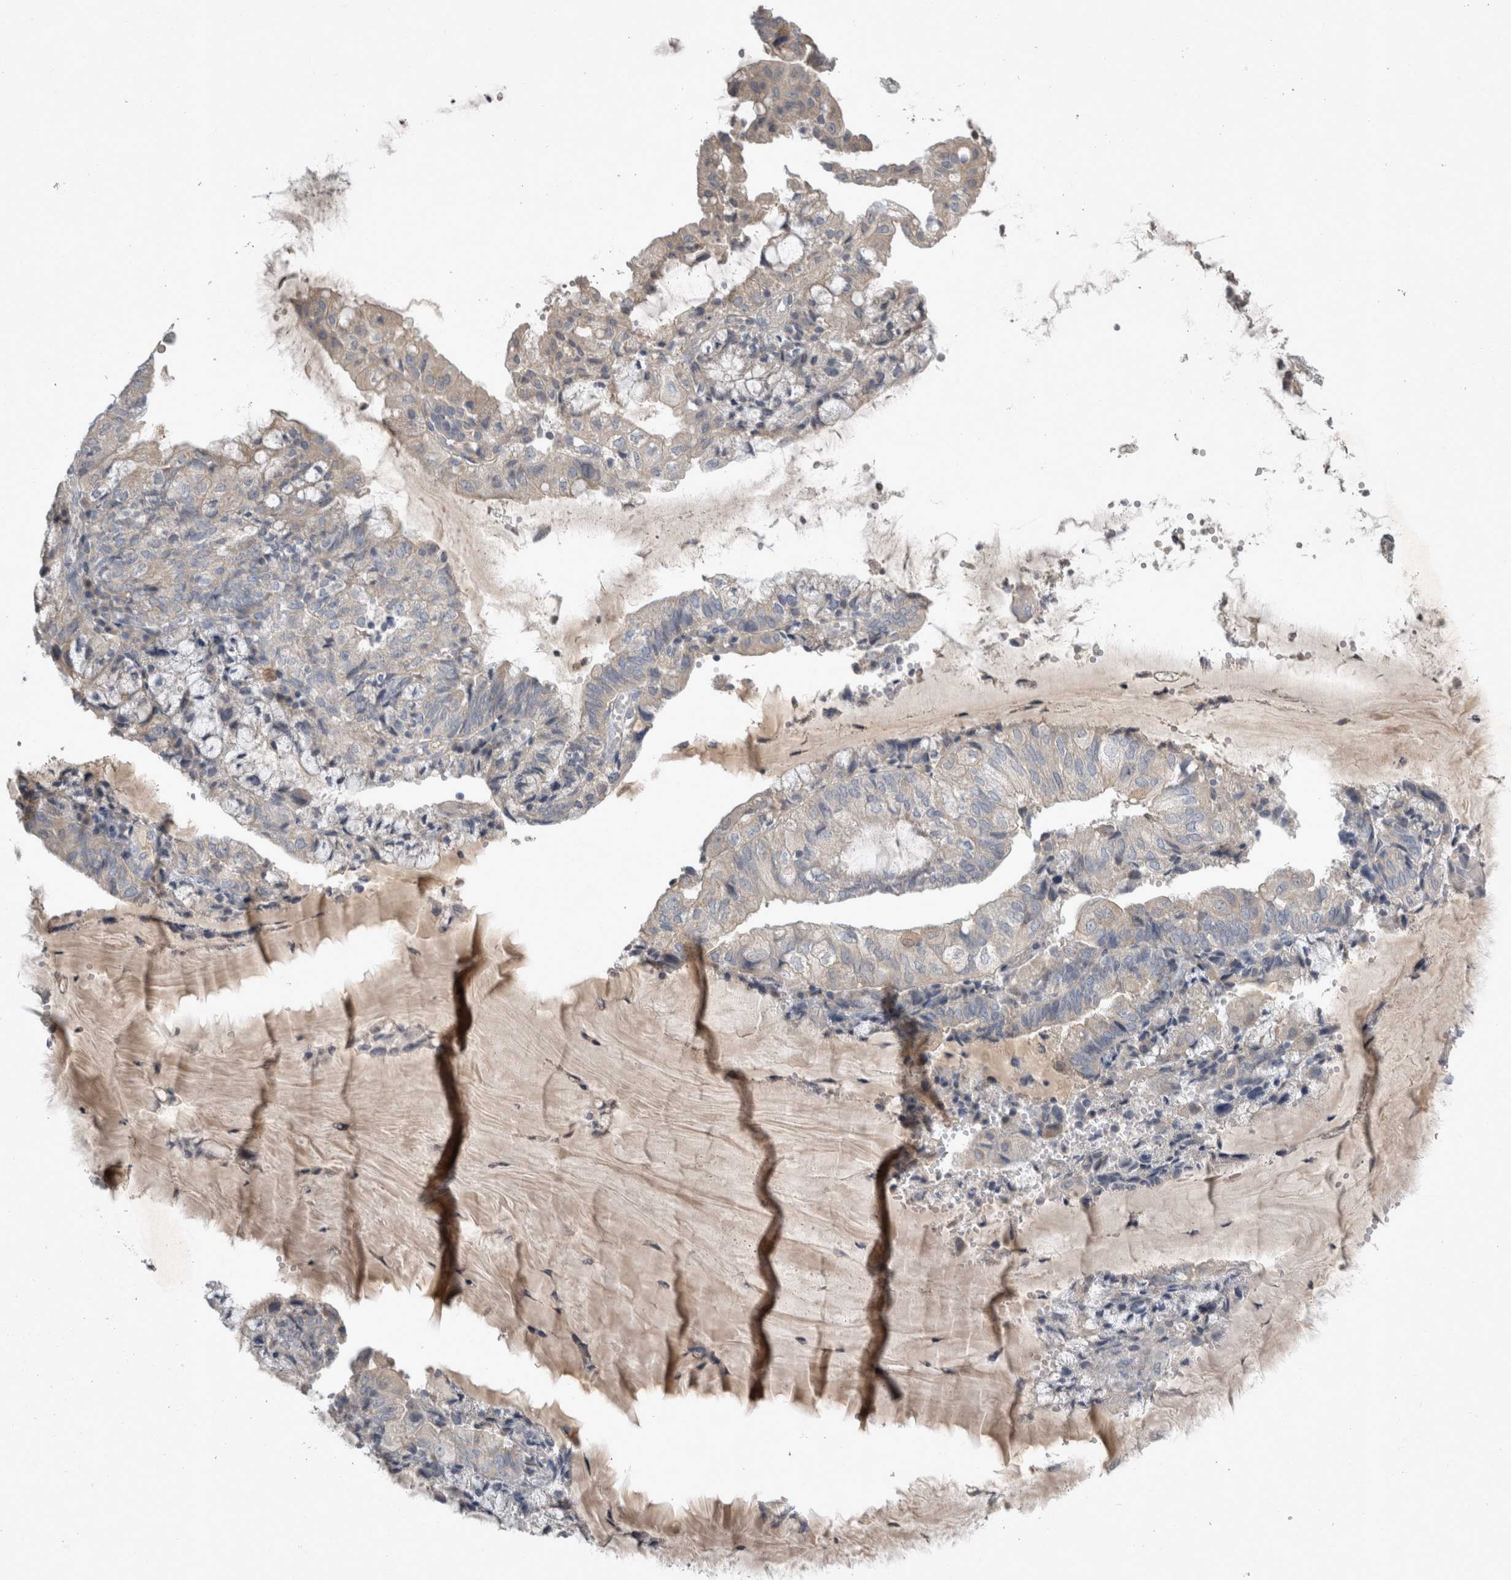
{"staining": {"intensity": "negative", "quantity": "none", "location": "none"}, "tissue": "endometrial cancer", "cell_type": "Tumor cells", "image_type": "cancer", "snomed": [{"axis": "morphology", "description": "Adenocarcinoma, NOS"}, {"axis": "topography", "description": "Endometrium"}], "caption": "High magnification brightfield microscopy of adenocarcinoma (endometrial) stained with DAB (brown) and counterstained with hematoxylin (blue): tumor cells show no significant positivity.", "gene": "SLC22A11", "patient": {"sex": "female", "age": 81}}